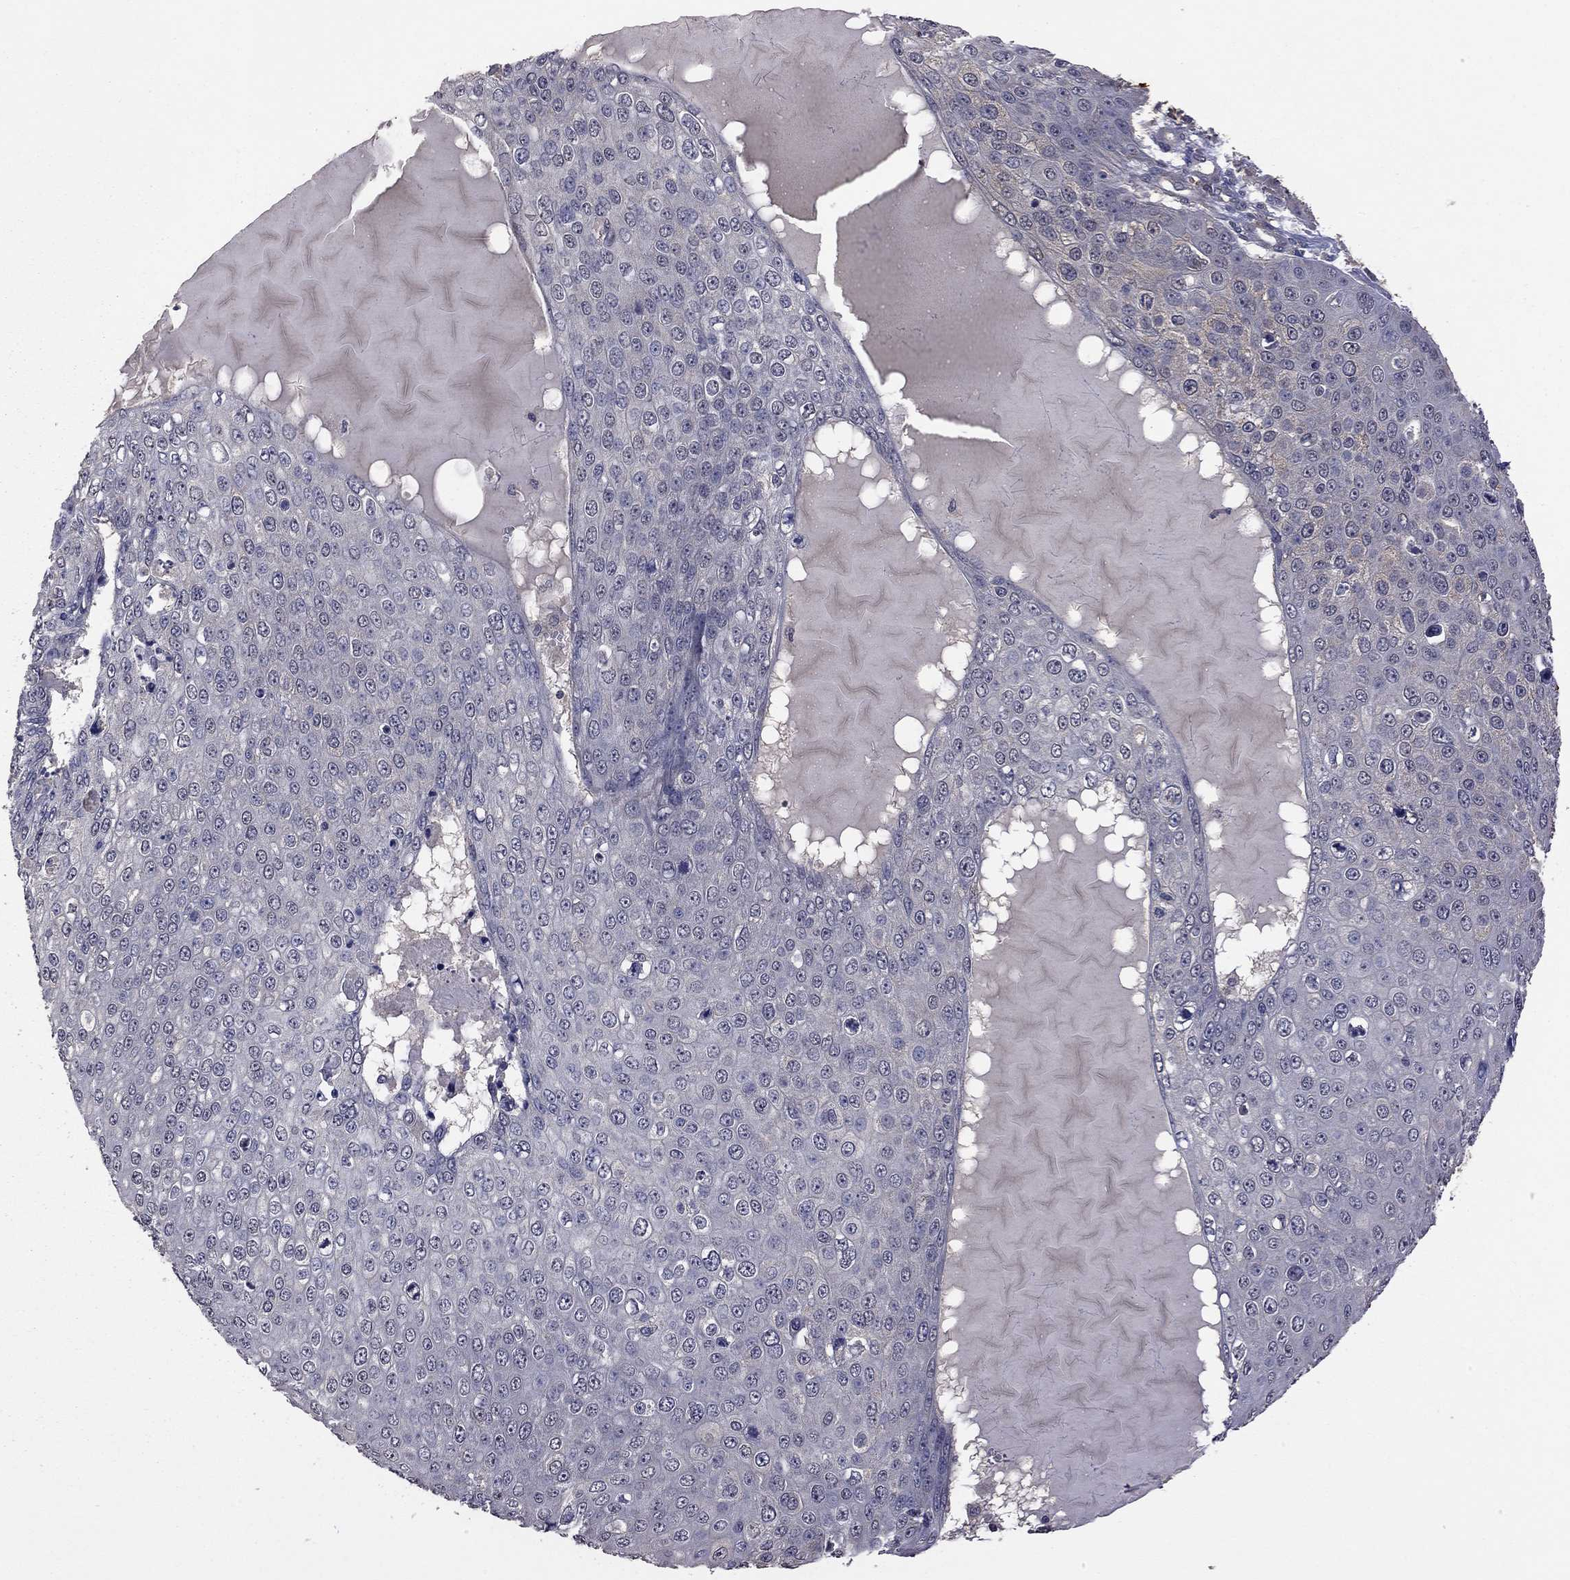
{"staining": {"intensity": "negative", "quantity": "none", "location": "none"}, "tissue": "skin cancer", "cell_type": "Tumor cells", "image_type": "cancer", "snomed": [{"axis": "morphology", "description": "Squamous cell carcinoma, NOS"}, {"axis": "topography", "description": "Skin"}], "caption": "Tumor cells are negative for brown protein staining in skin squamous cell carcinoma.", "gene": "TSNARE1", "patient": {"sex": "male", "age": 71}}